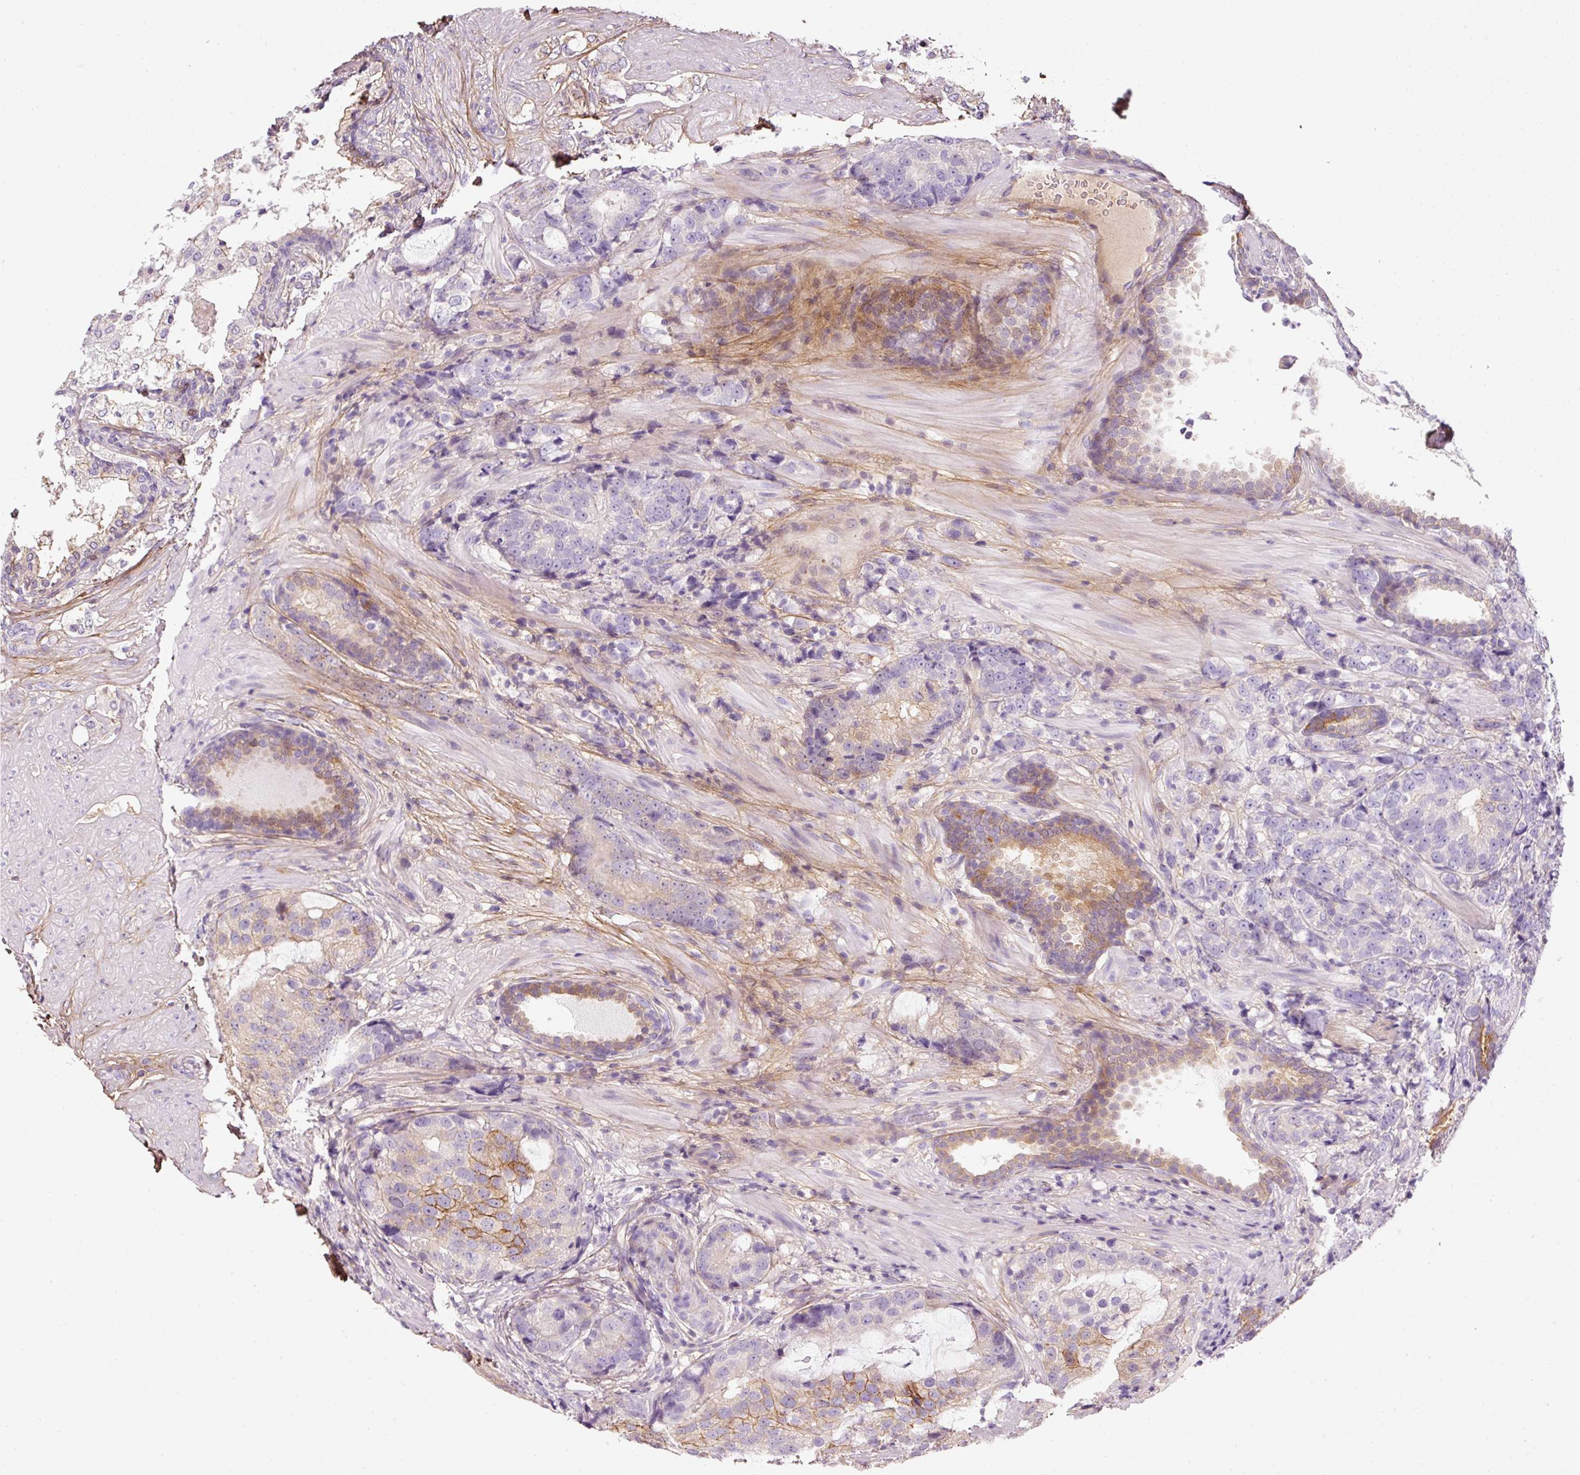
{"staining": {"intensity": "negative", "quantity": "none", "location": "none"}, "tissue": "prostate cancer", "cell_type": "Tumor cells", "image_type": "cancer", "snomed": [{"axis": "morphology", "description": "Adenocarcinoma, High grade"}, {"axis": "topography", "description": "Prostate"}], "caption": "Tumor cells show no significant positivity in prostate cancer (high-grade adenocarcinoma). The staining was performed using DAB to visualize the protein expression in brown, while the nuclei were stained in blue with hematoxylin (Magnification: 20x).", "gene": "SOS2", "patient": {"sex": "male", "age": 67}}